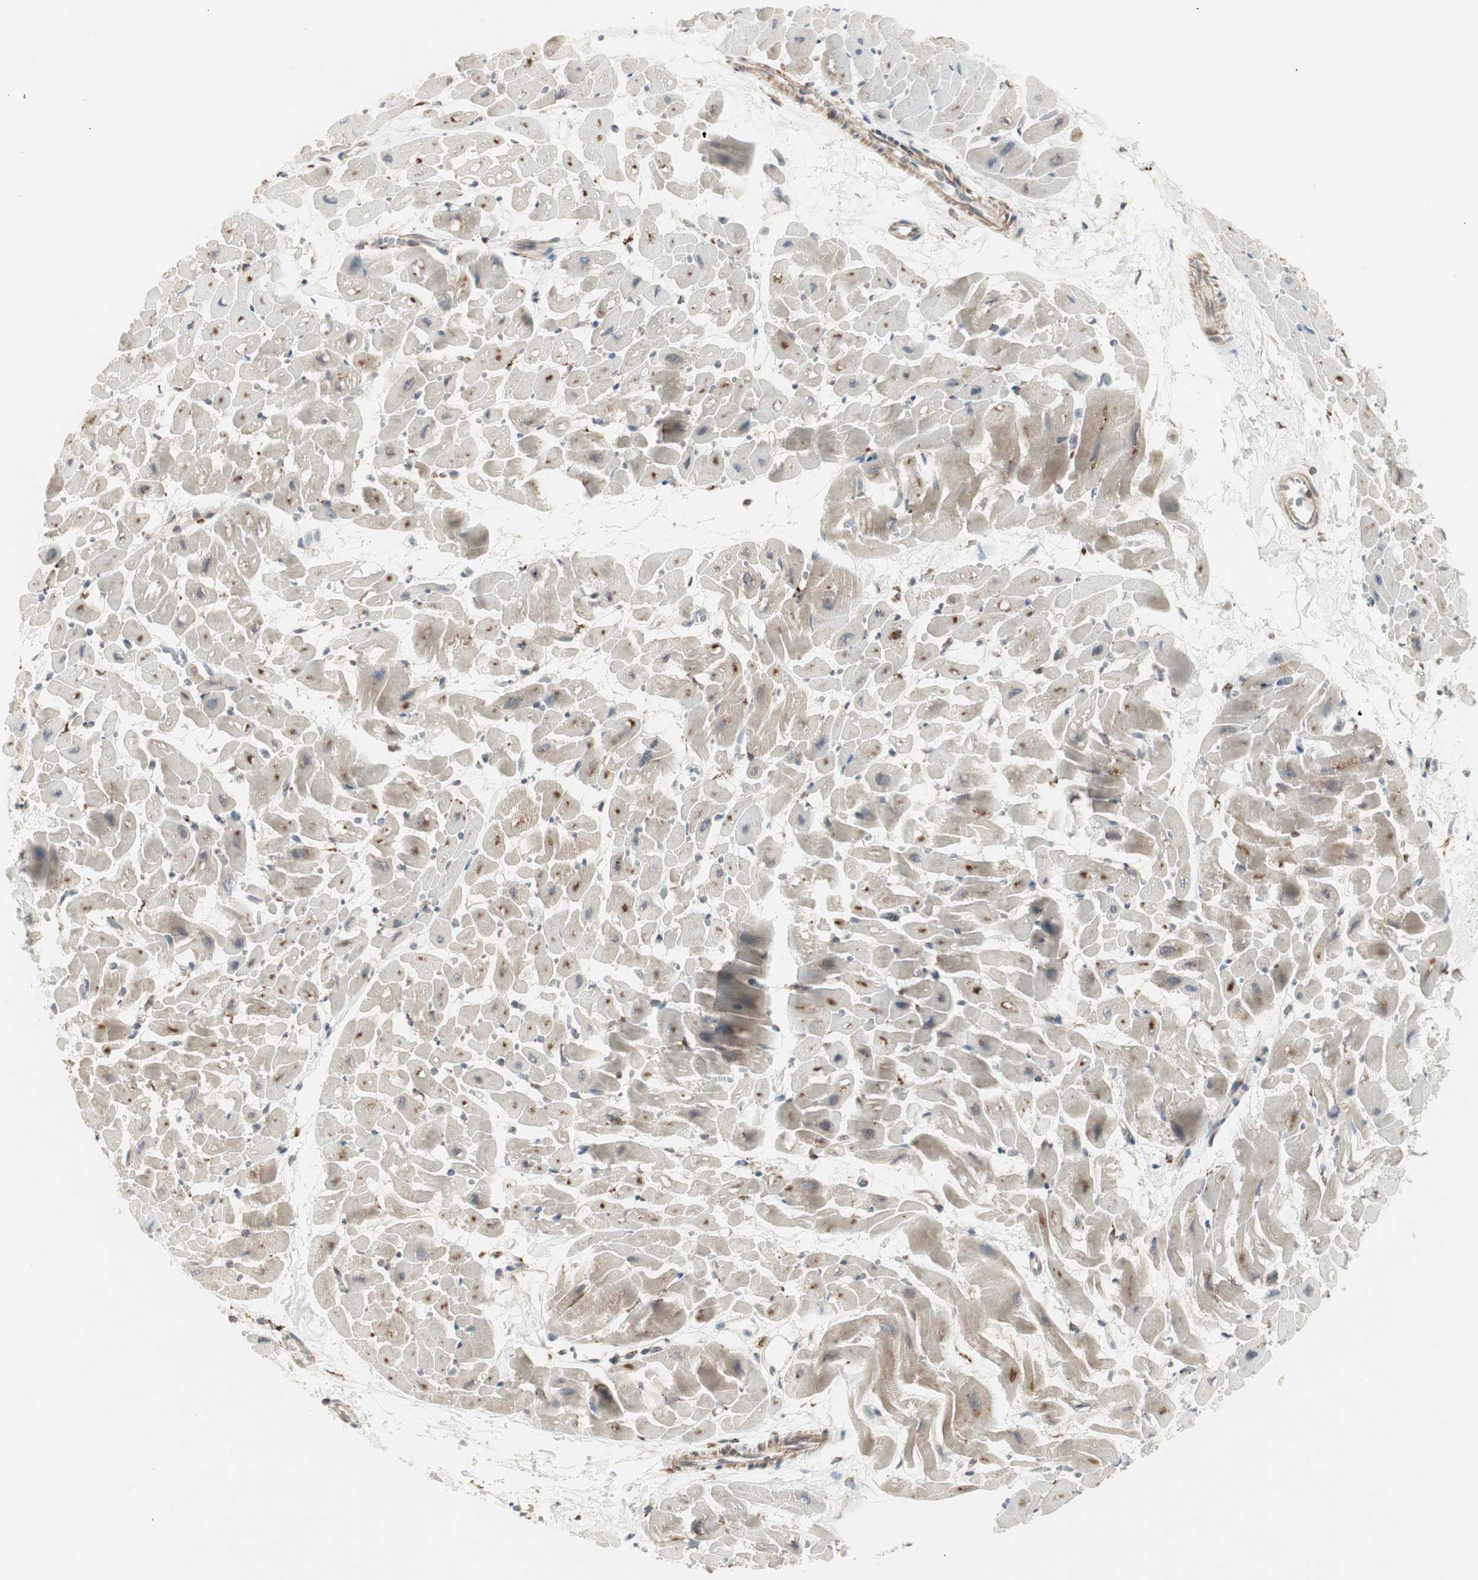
{"staining": {"intensity": "strong", "quantity": "25%-75%", "location": "cytoplasmic/membranous"}, "tissue": "heart muscle", "cell_type": "Cardiomyocytes", "image_type": "normal", "snomed": [{"axis": "morphology", "description": "Normal tissue, NOS"}, {"axis": "topography", "description": "Heart"}], "caption": "A high-resolution histopathology image shows IHC staining of unremarkable heart muscle, which demonstrates strong cytoplasmic/membranous expression in approximately 25%-75% of cardiomyocytes. (brown staining indicates protein expression, while blue staining denotes nuclei).", "gene": "H6PD", "patient": {"sex": "male", "age": 45}}